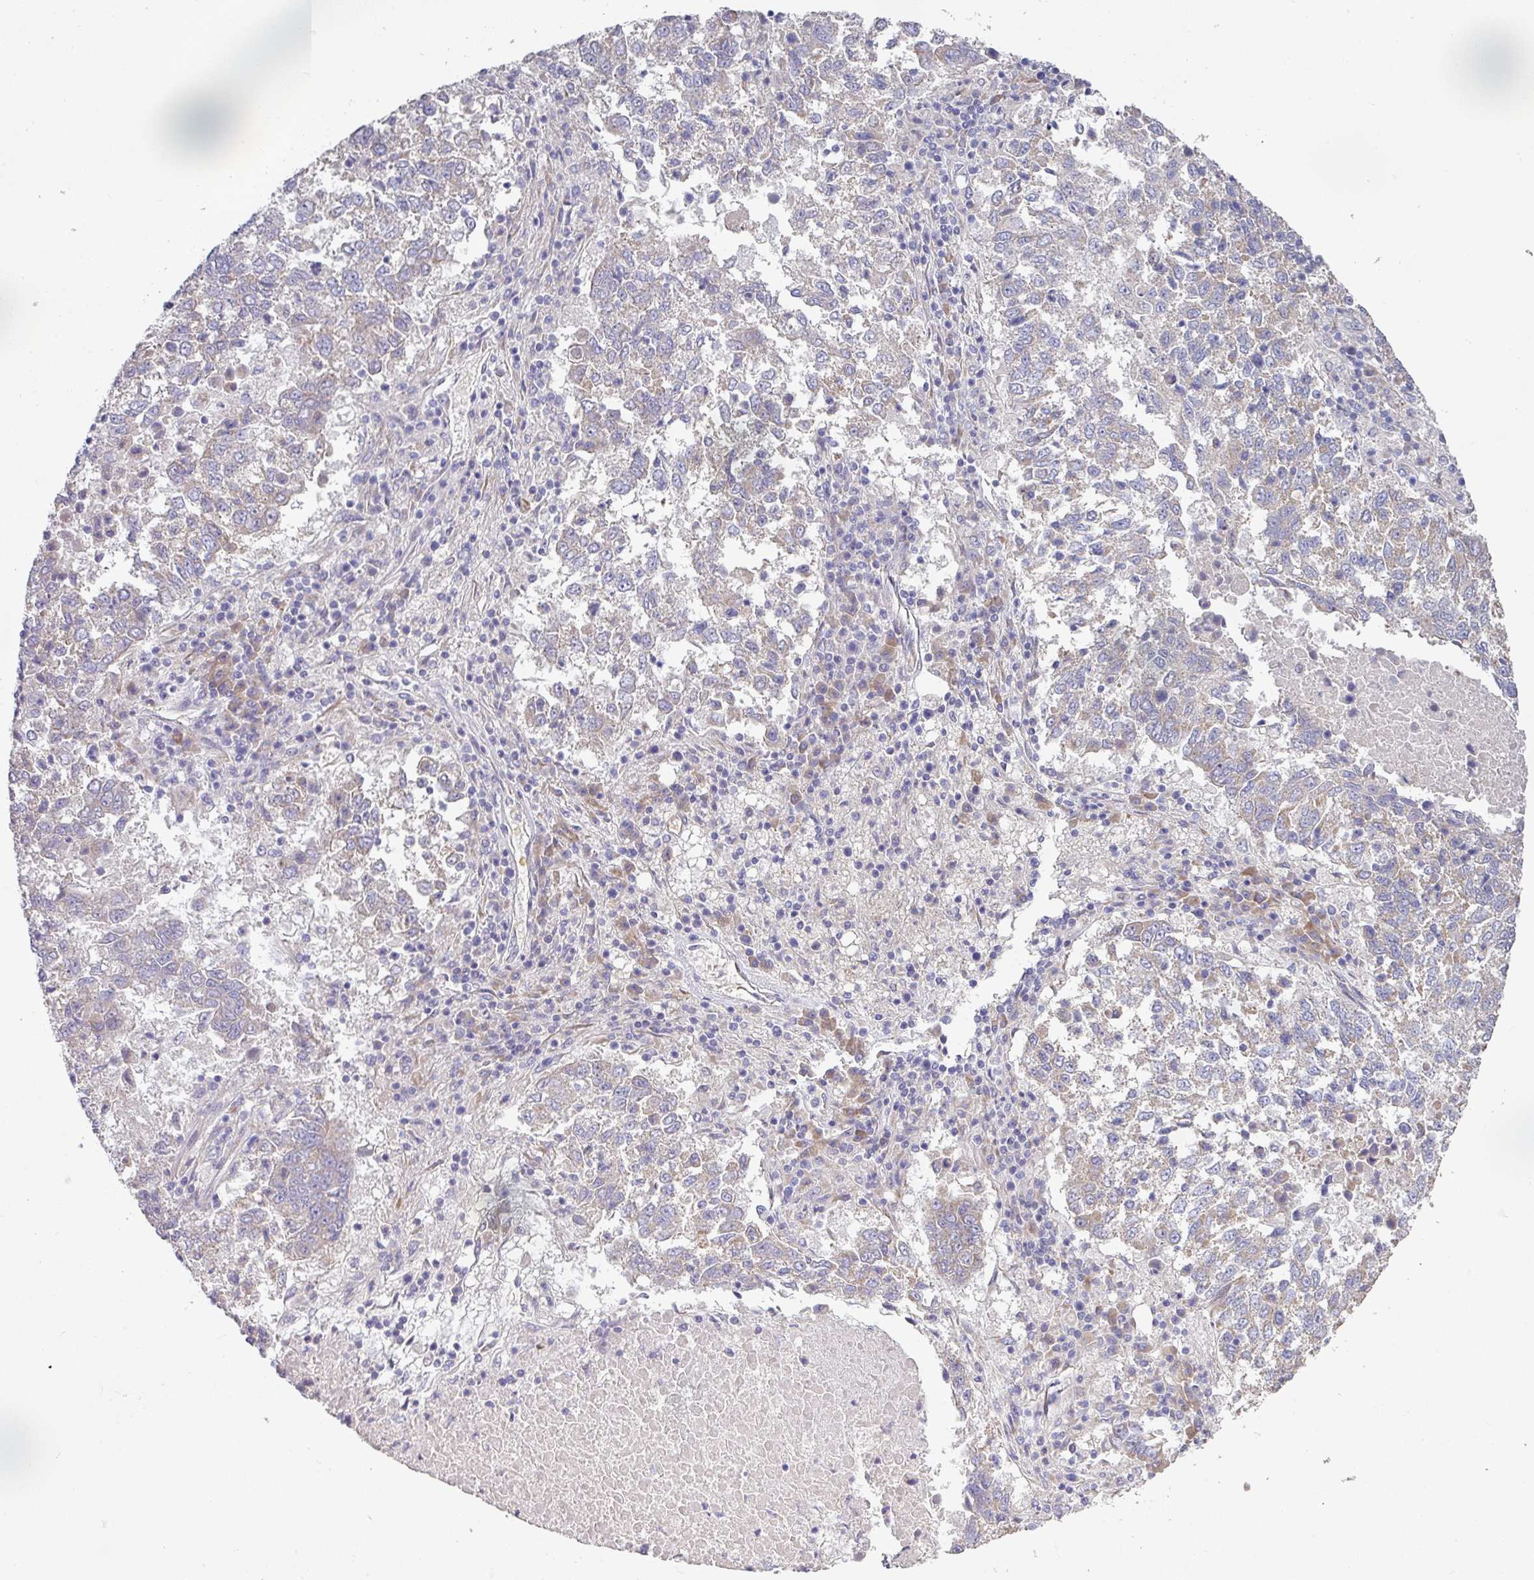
{"staining": {"intensity": "weak", "quantity": "<25%", "location": "cytoplasmic/membranous"}, "tissue": "lung cancer", "cell_type": "Tumor cells", "image_type": "cancer", "snomed": [{"axis": "morphology", "description": "Squamous cell carcinoma, NOS"}, {"axis": "topography", "description": "Lung"}], "caption": "Protein analysis of lung cancer demonstrates no significant expression in tumor cells.", "gene": "PYROXD2", "patient": {"sex": "male", "age": 73}}